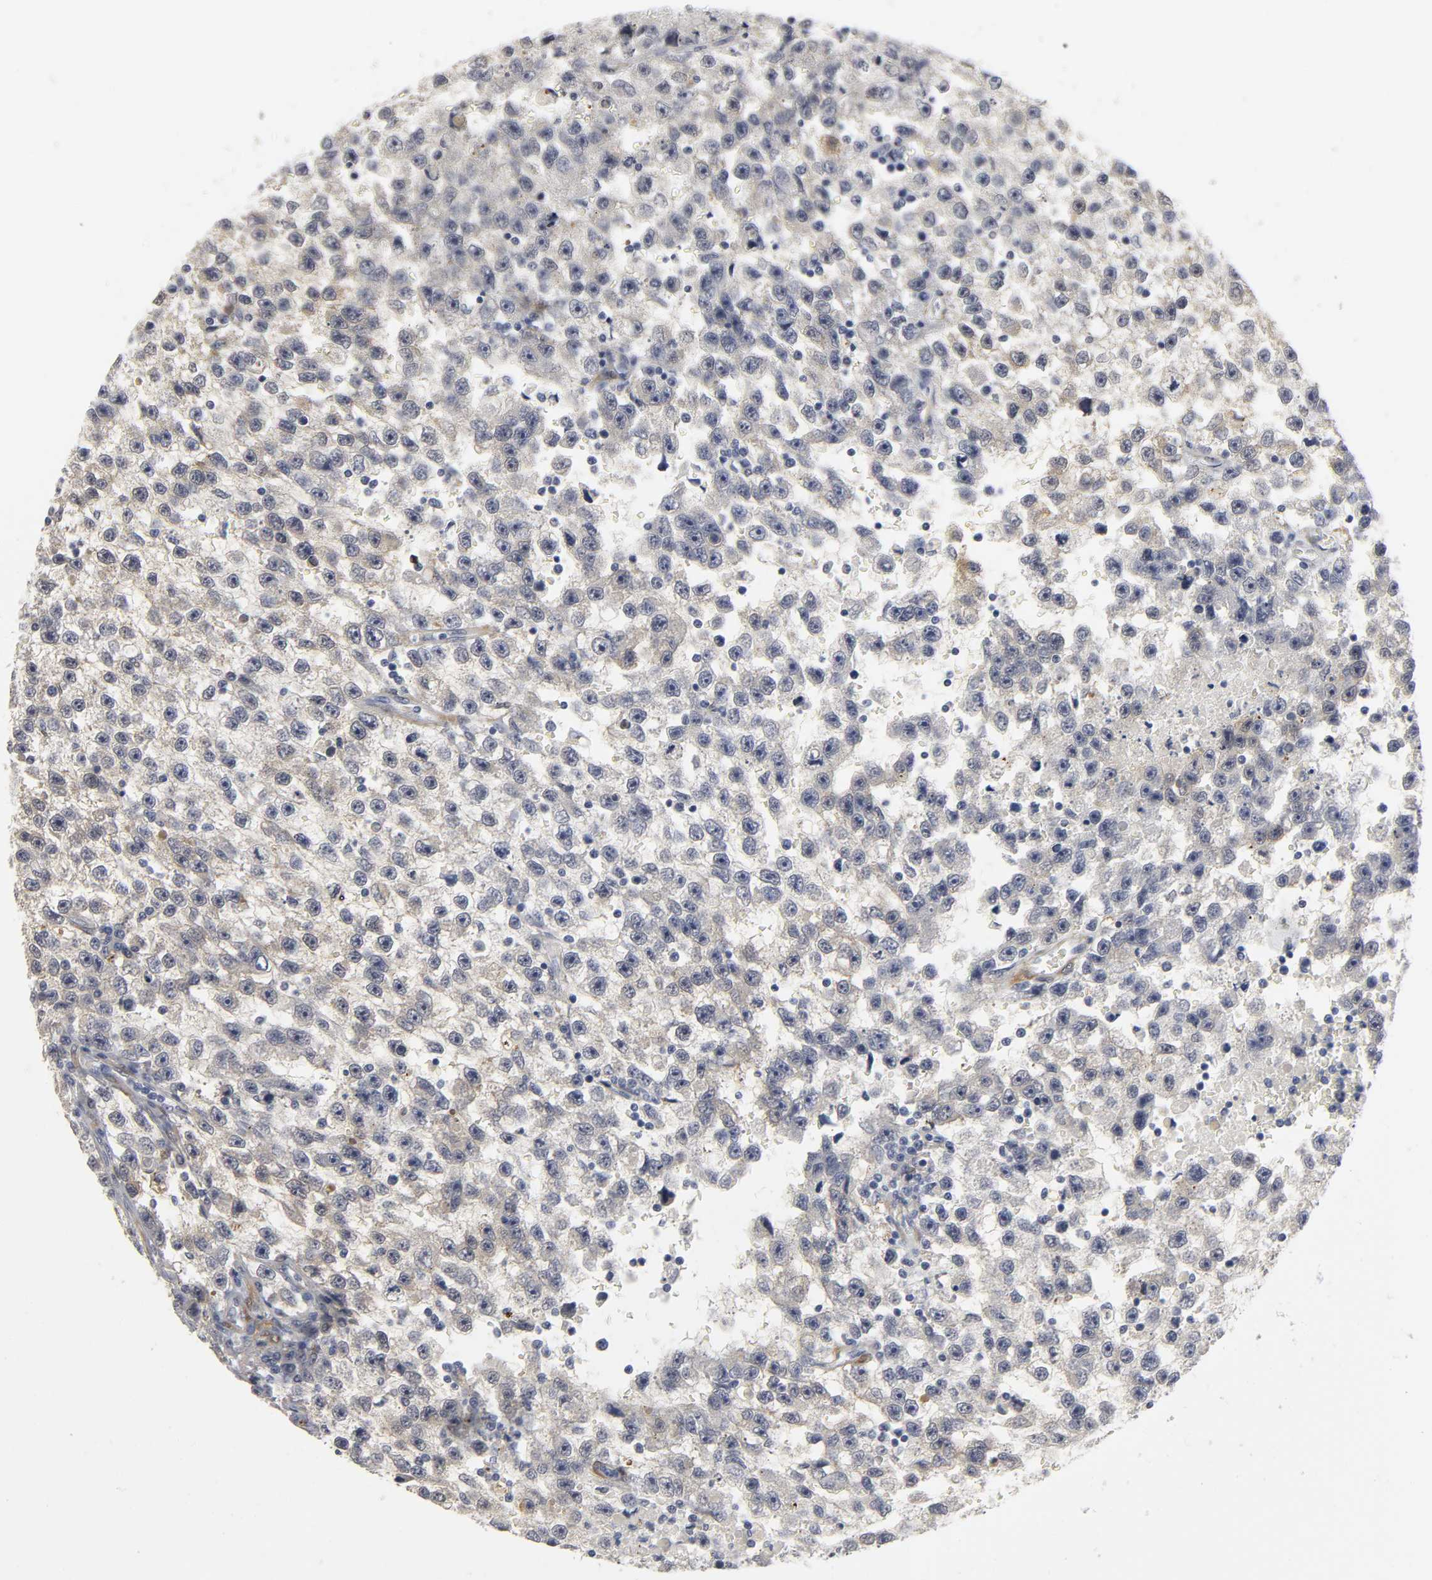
{"staining": {"intensity": "weak", "quantity": "<25%", "location": "cytoplasmic/membranous"}, "tissue": "testis cancer", "cell_type": "Tumor cells", "image_type": "cancer", "snomed": [{"axis": "morphology", "description": "Seminoma, NOS"}, {"axis": "topography", "description": "Testis"}], "caption": "A photomicrograph of testis seminoma stained for a protein shows no brown staining in tumor cells.", "gene": "PDLIM3", "patient": {"sex": "male", "age": 33}}